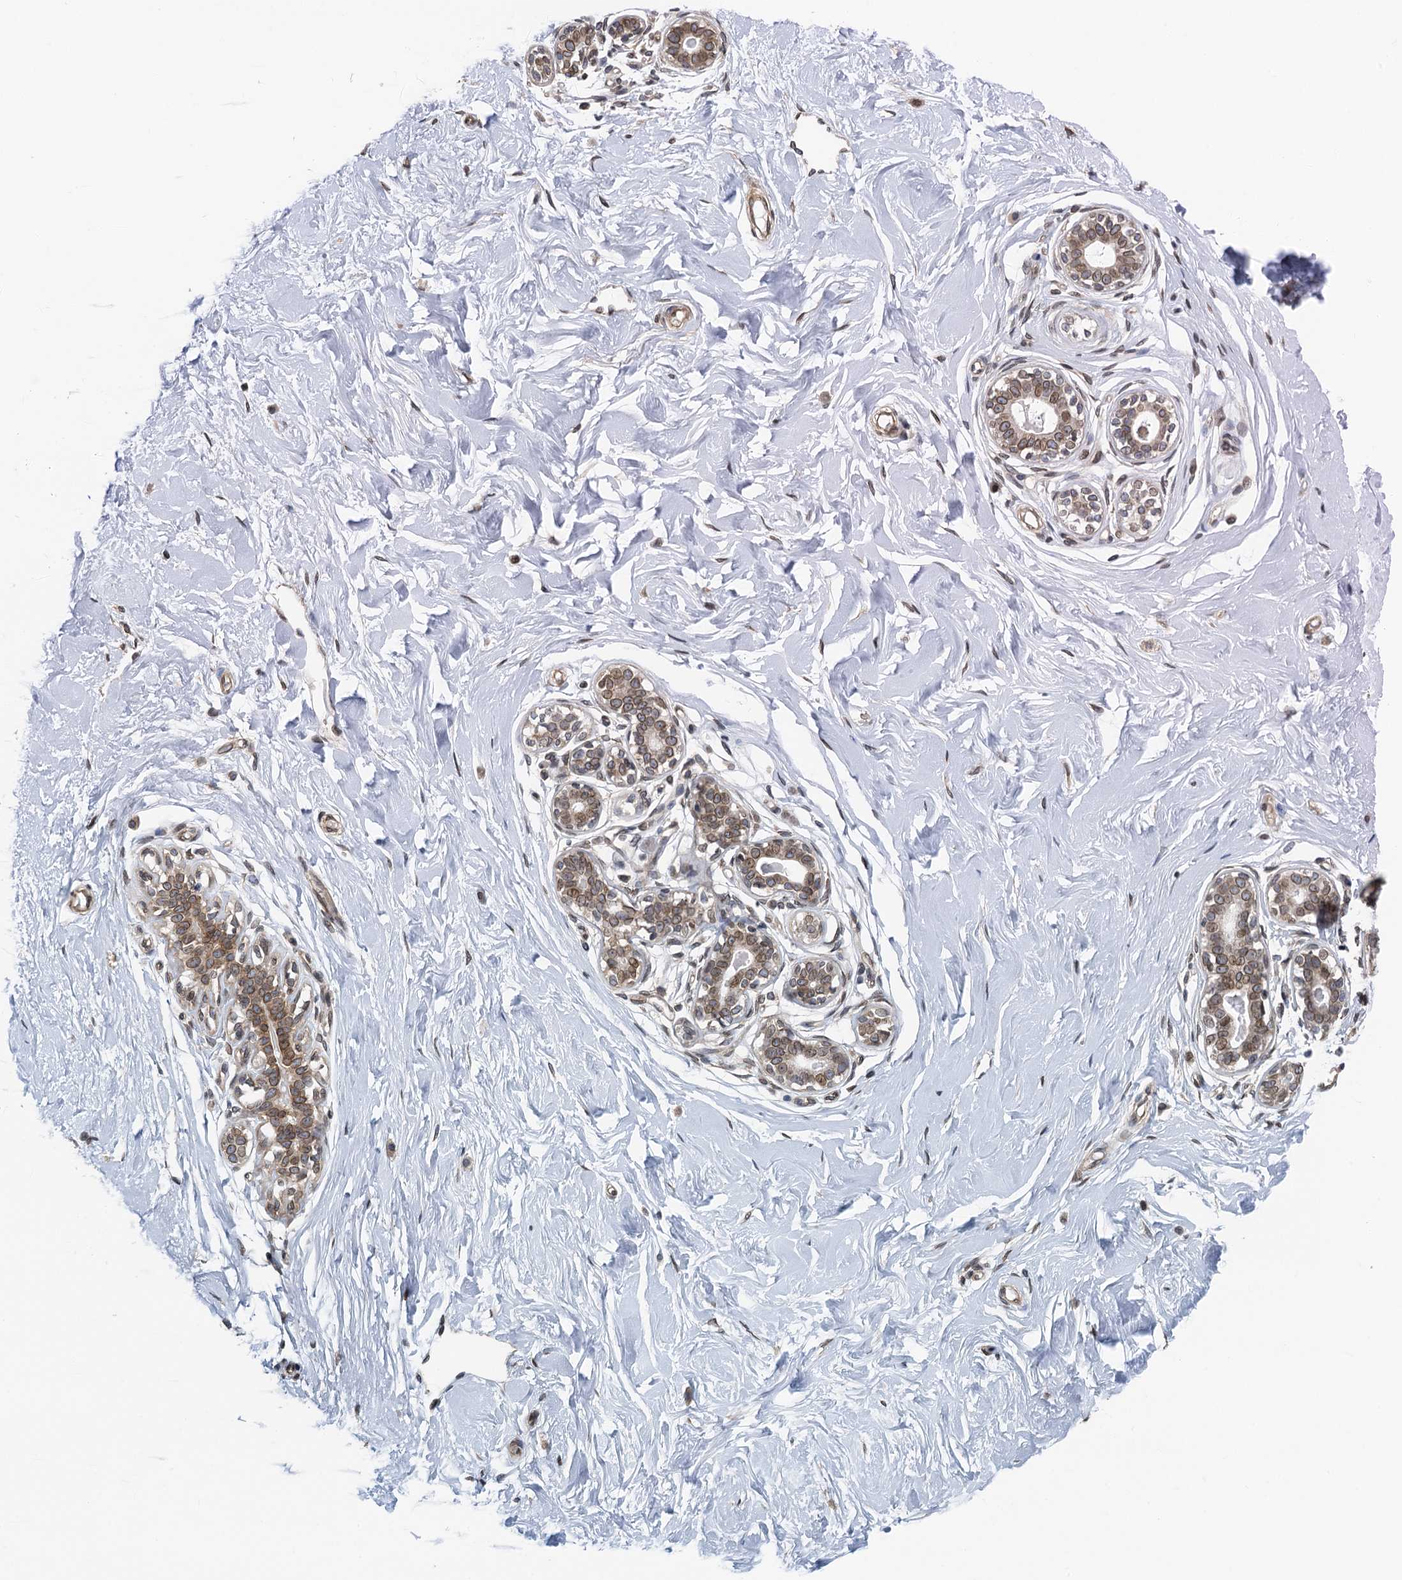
{"staining": {"intensity": "moderate", "quantity": "<25%", "location": "nuclear"}, "tissue": "breast", "cell_type": "Adipocytes", "image_type": "normal", "snomed": [{"axis": "morphology", "description": "Normal tissue, NOS"}, {"axis": "morphology", "description": "Adenoma, NOS"}, {"axis": "topography", "description": "Breast"}], "caption": "Immunohistochemical staining of normal human breast shows moderate nuclear protein staining in about <25% of adipocytes.", "gene": "CCDC34", "patient": {"sex": "female", "age": 23}}